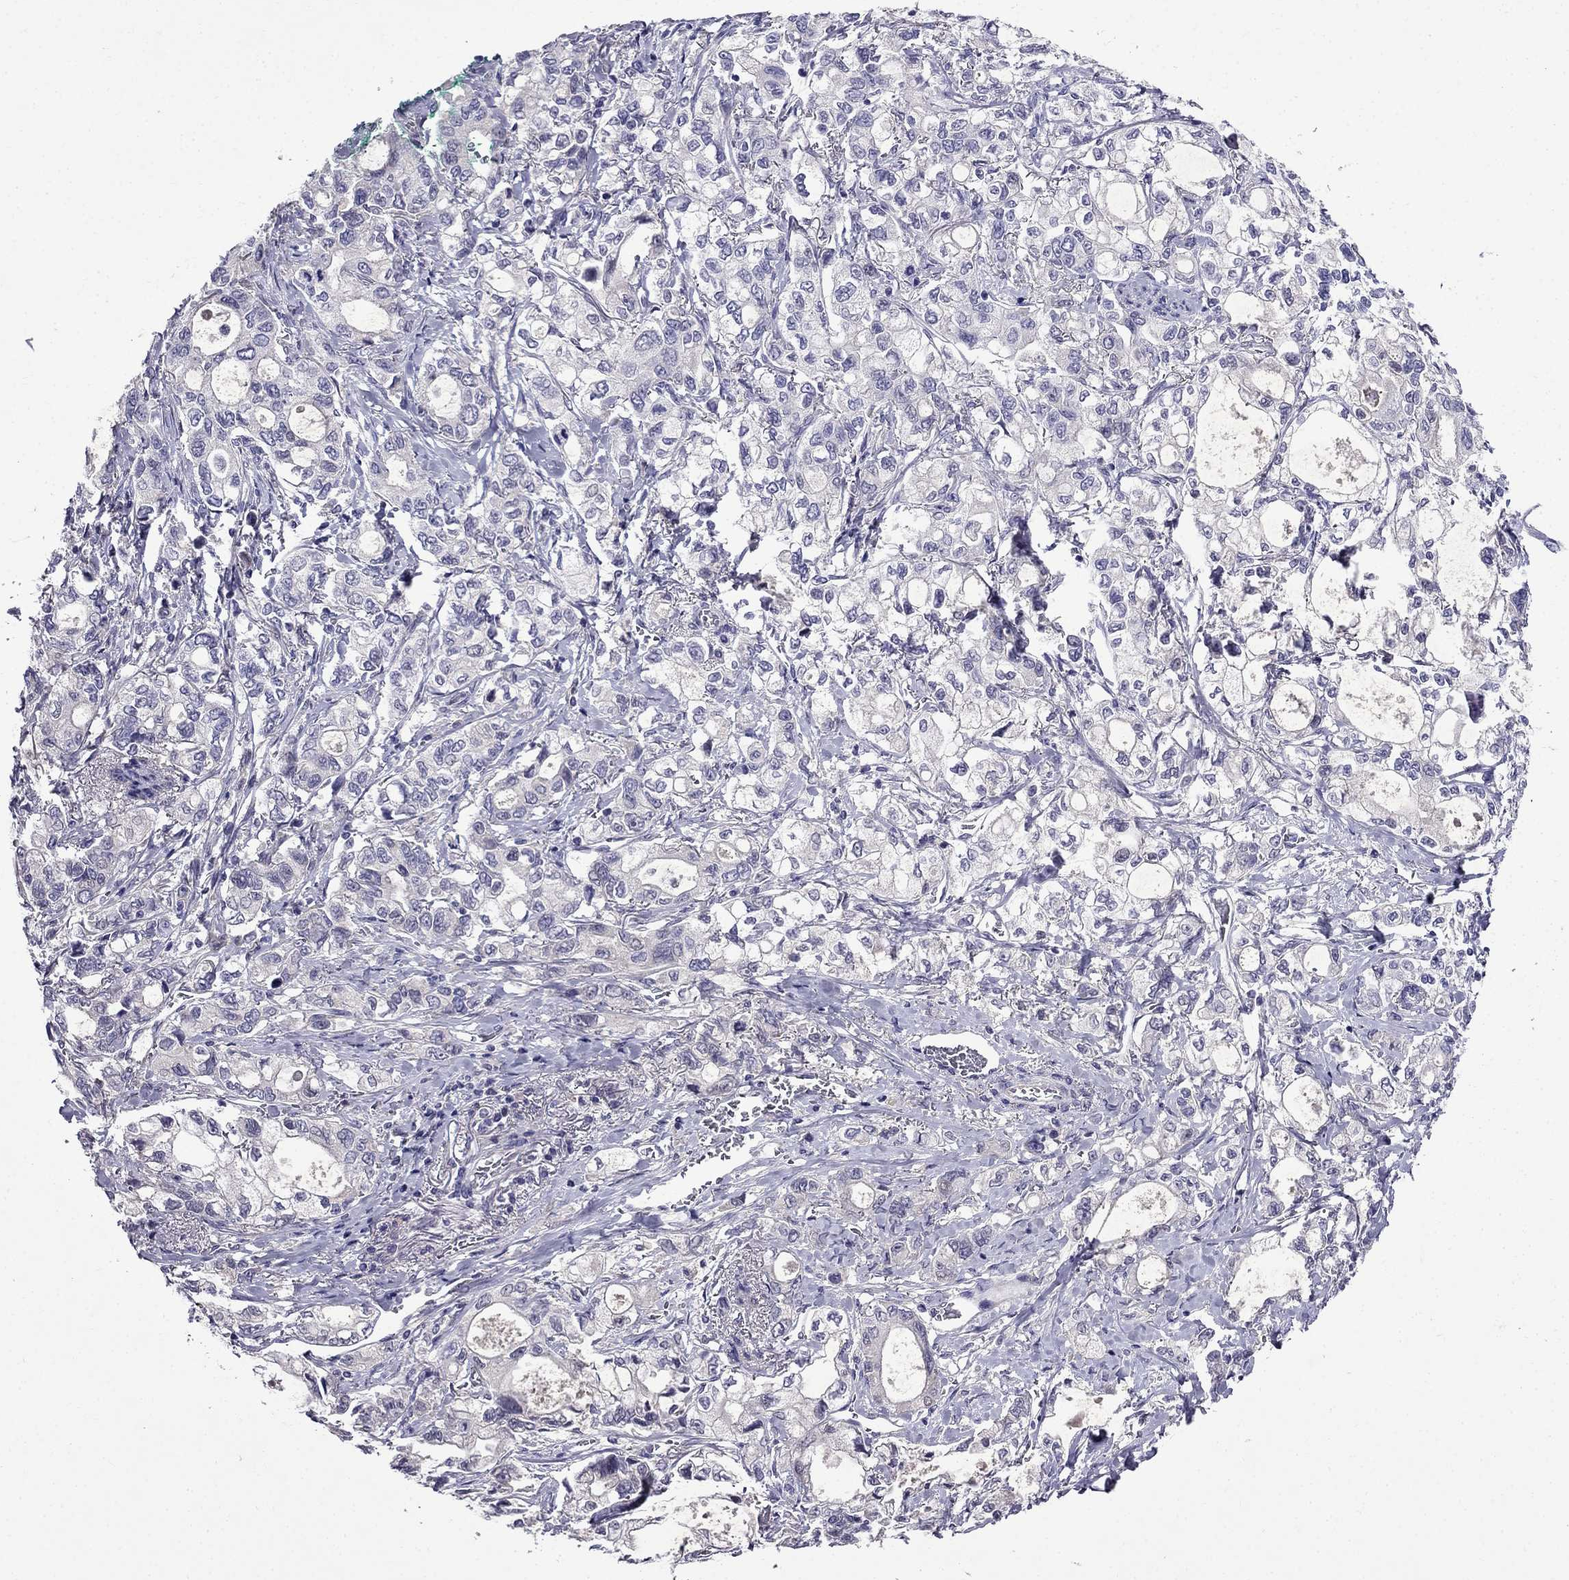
{"staining": {"intensity": "negative", "quantity": "none", "location": "none"}, "tissue": "stomach cancer", "cell_type": "Tumor cells", "image_type": "cancer", "snomed": [{"axis": "morphology", "description": "Adenocarcinoma, NOS"}, {"axis": "topography", "description": "Stomach"}], "caption": "Immunohistochemistry (IHC) image of neoplastic tissue: human stomach adenocarcinoma stained with DAB (3,3'-diaminobenzidine) reveals no significant protein staining in tumor cells.", "gene": "PI16", "patient": {"sex": "male", "age": 63}}